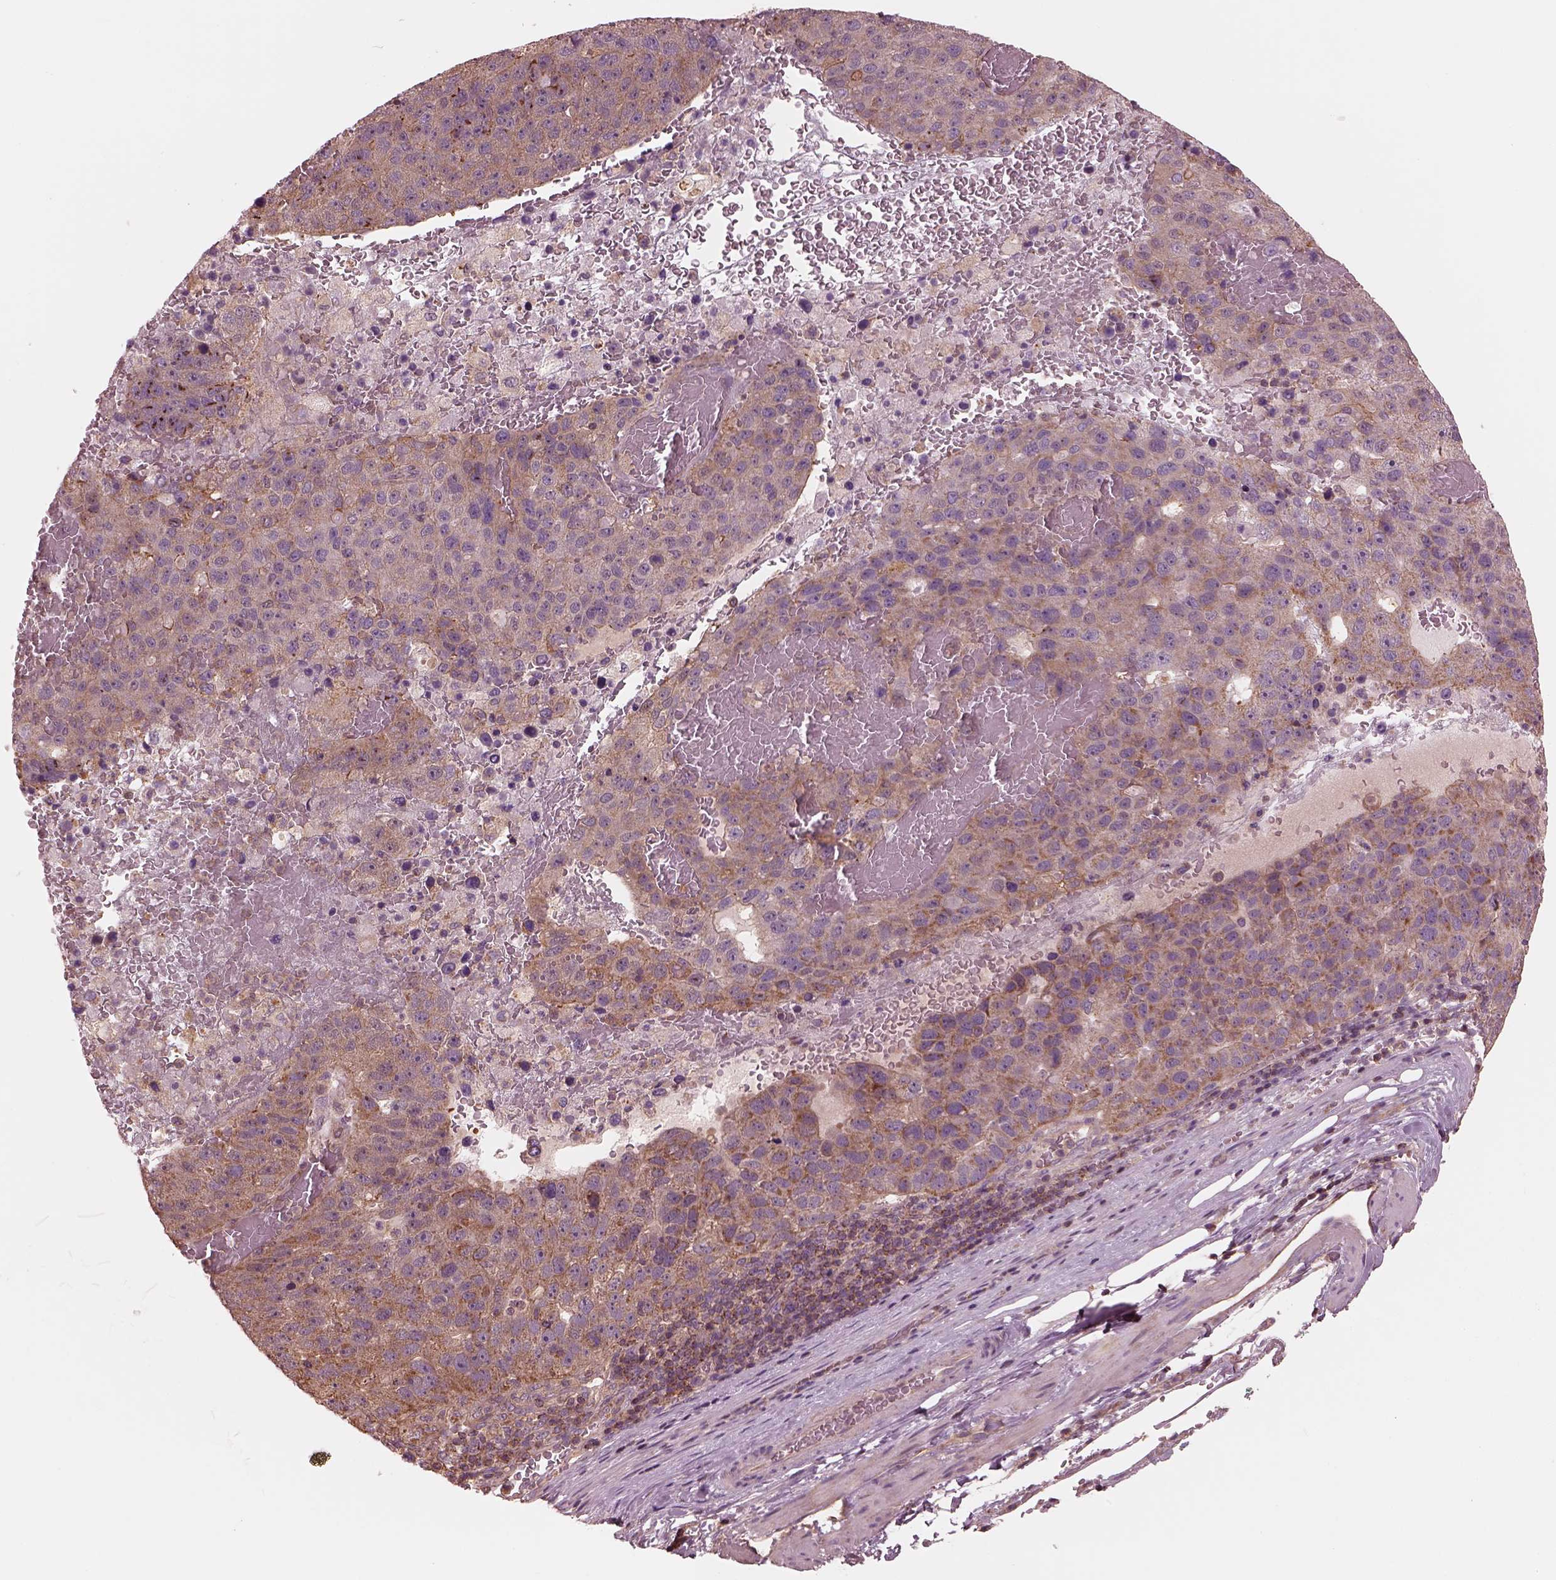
{"staining": {"intensity": "moderate", "quantity": ">75%", "location": "cytoplasmic/membranous"}, "tissue": "pancreatic cancer", "cell_type": "Tumor cells", "image_type": "cancer", "snomed": [{"axis": "morphology", "description": "Adenocarcinoma, NOS"}, {"axis": "topography", "description": "Pancreas"}], "caption": "Immunohistochemistry of human adenocarcinoma (pancreatic) reveals medium levels of moderate cytoplasmic/membranous positivity in approximately >75% of tumor cells.", "gene": "STK33", "patient": {"sex": "female", "age": 61}}